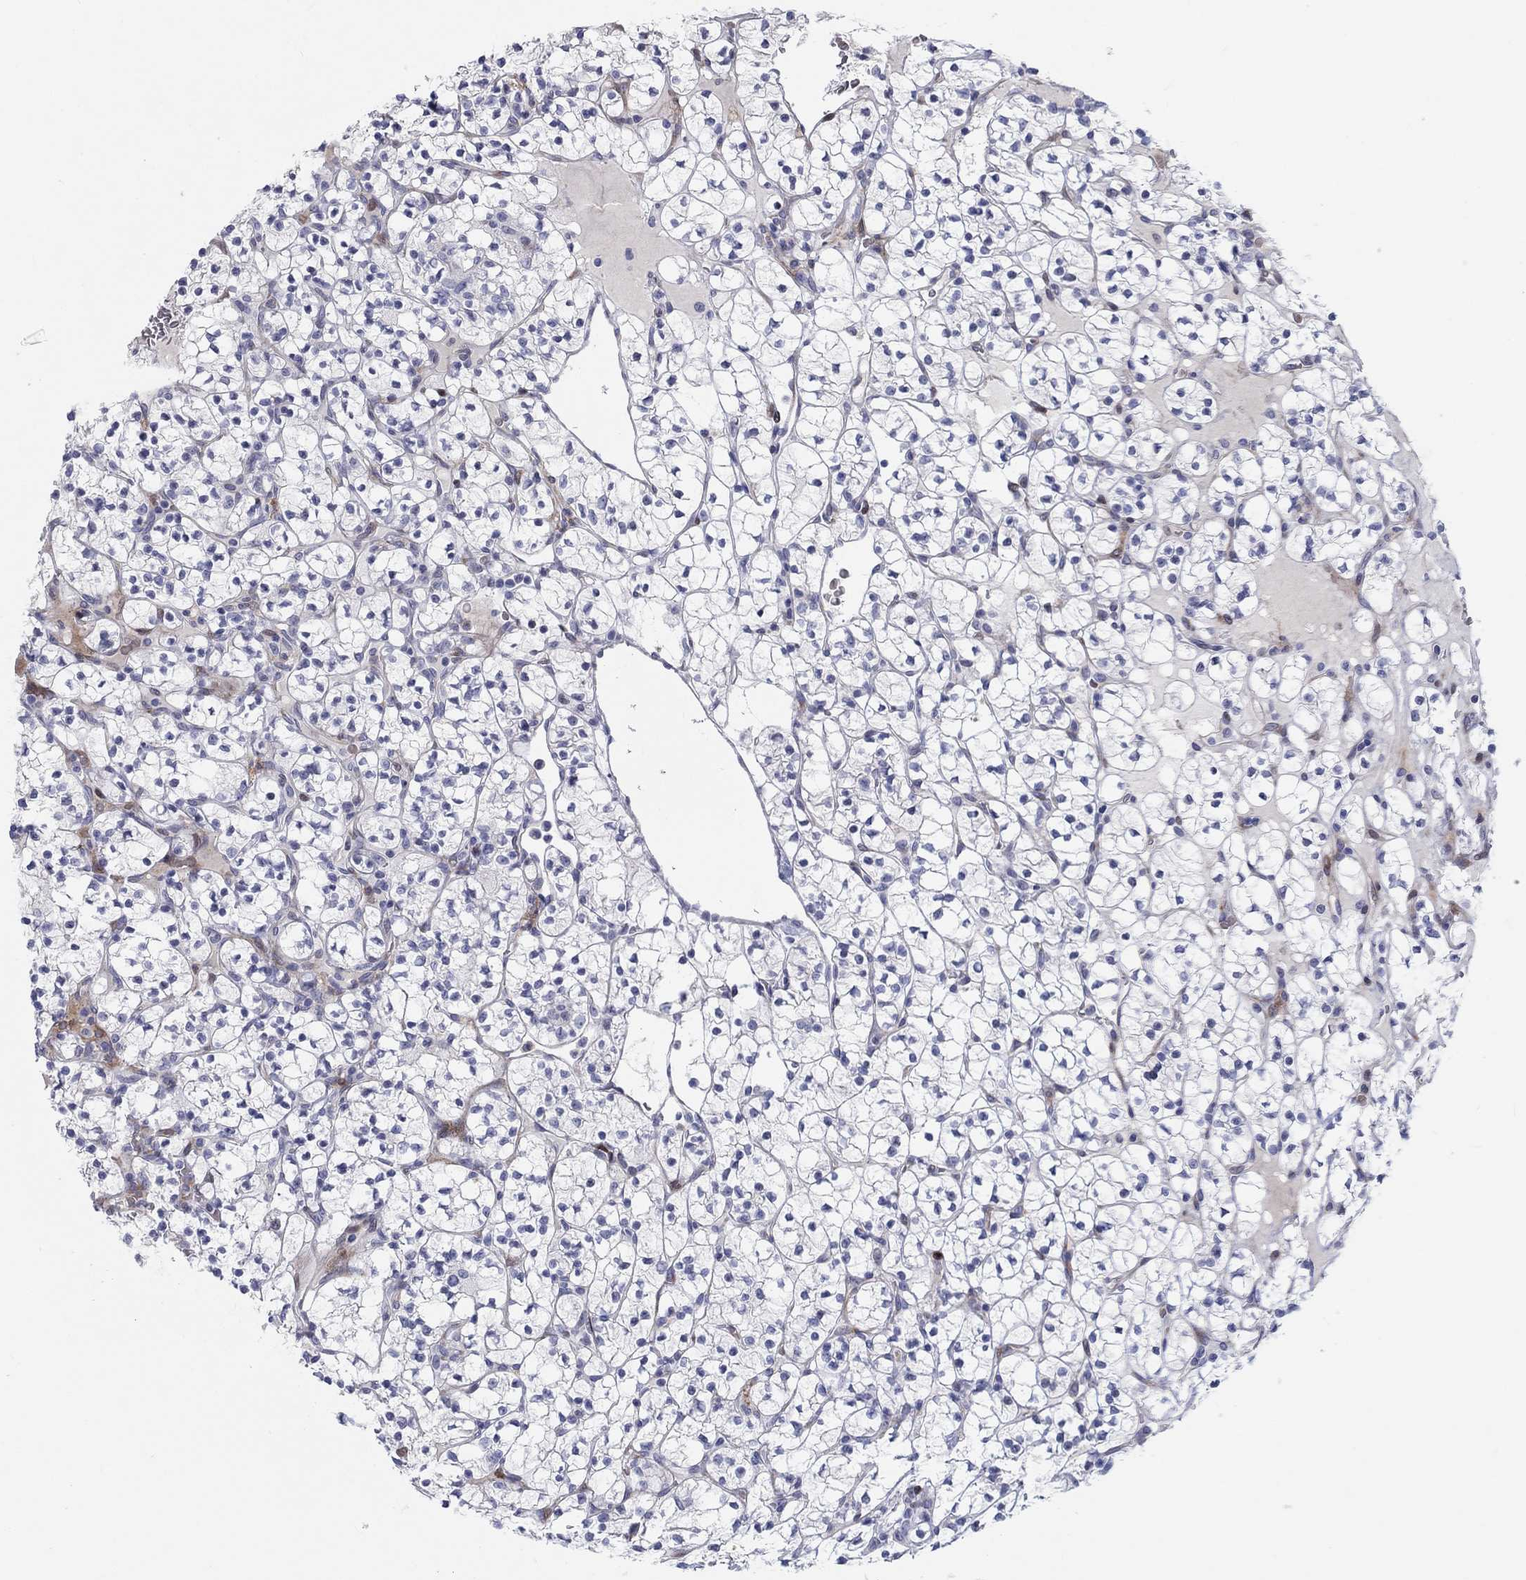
{"staining": {"intensity": "negative", "quantity": "none", "location": "none"}, "tissue": "renal cancer", "cell_type": "Tumor cells", "image_type": "cancer", "snomed": [{"axis": "morphology", "description": "Adenocarcinoma, NOS"}, {"axis": "topography", "description": "Kidney"}], "caption": "Image shows no protein positivity in tumor cells of renal cancer tissue.", "gene": "ARHGAP36", "patient": {"sex": "female", "age": 89}}